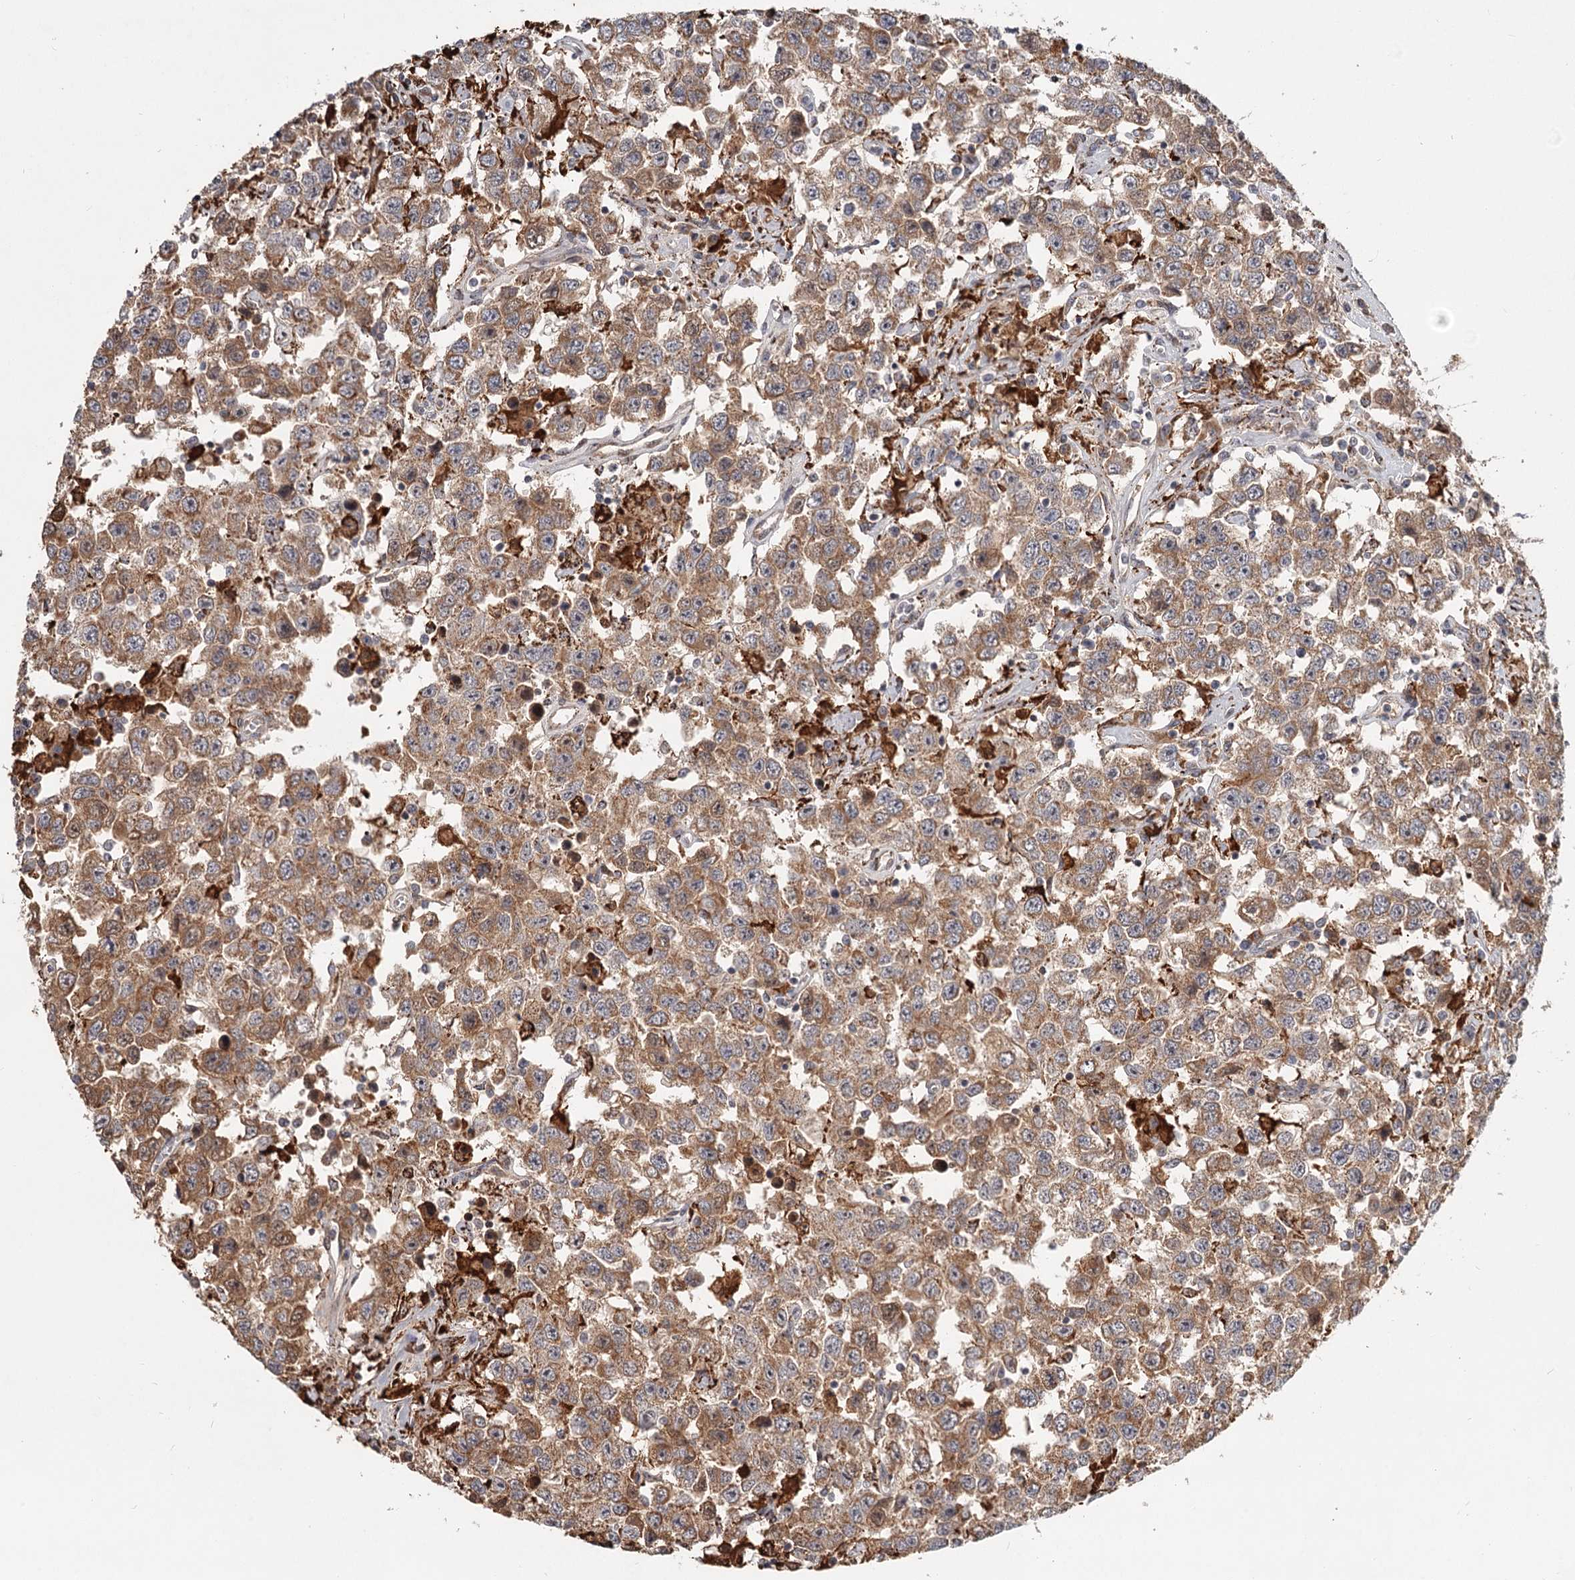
{"staining": {"intensity": "moderate", "quantity": ">75%", "location": "cytoplasmic/membranous"}, "tissue": "testis cancer", "cell_type": "Tumor cells", "image_type": "cancer", "snomed": [{"axis": "morphology", "description": "Seminoma, NOS"}, {"axis": "topography", "description": "Testis"}], "caption": "Brown immunohistochemical staining in human testis cancer shows moderate cytoplasmic/membranous expression in approximately >75% of tumor cells.", "gene": "CDC123", "patient": {"sex": "male", "age": 41}}